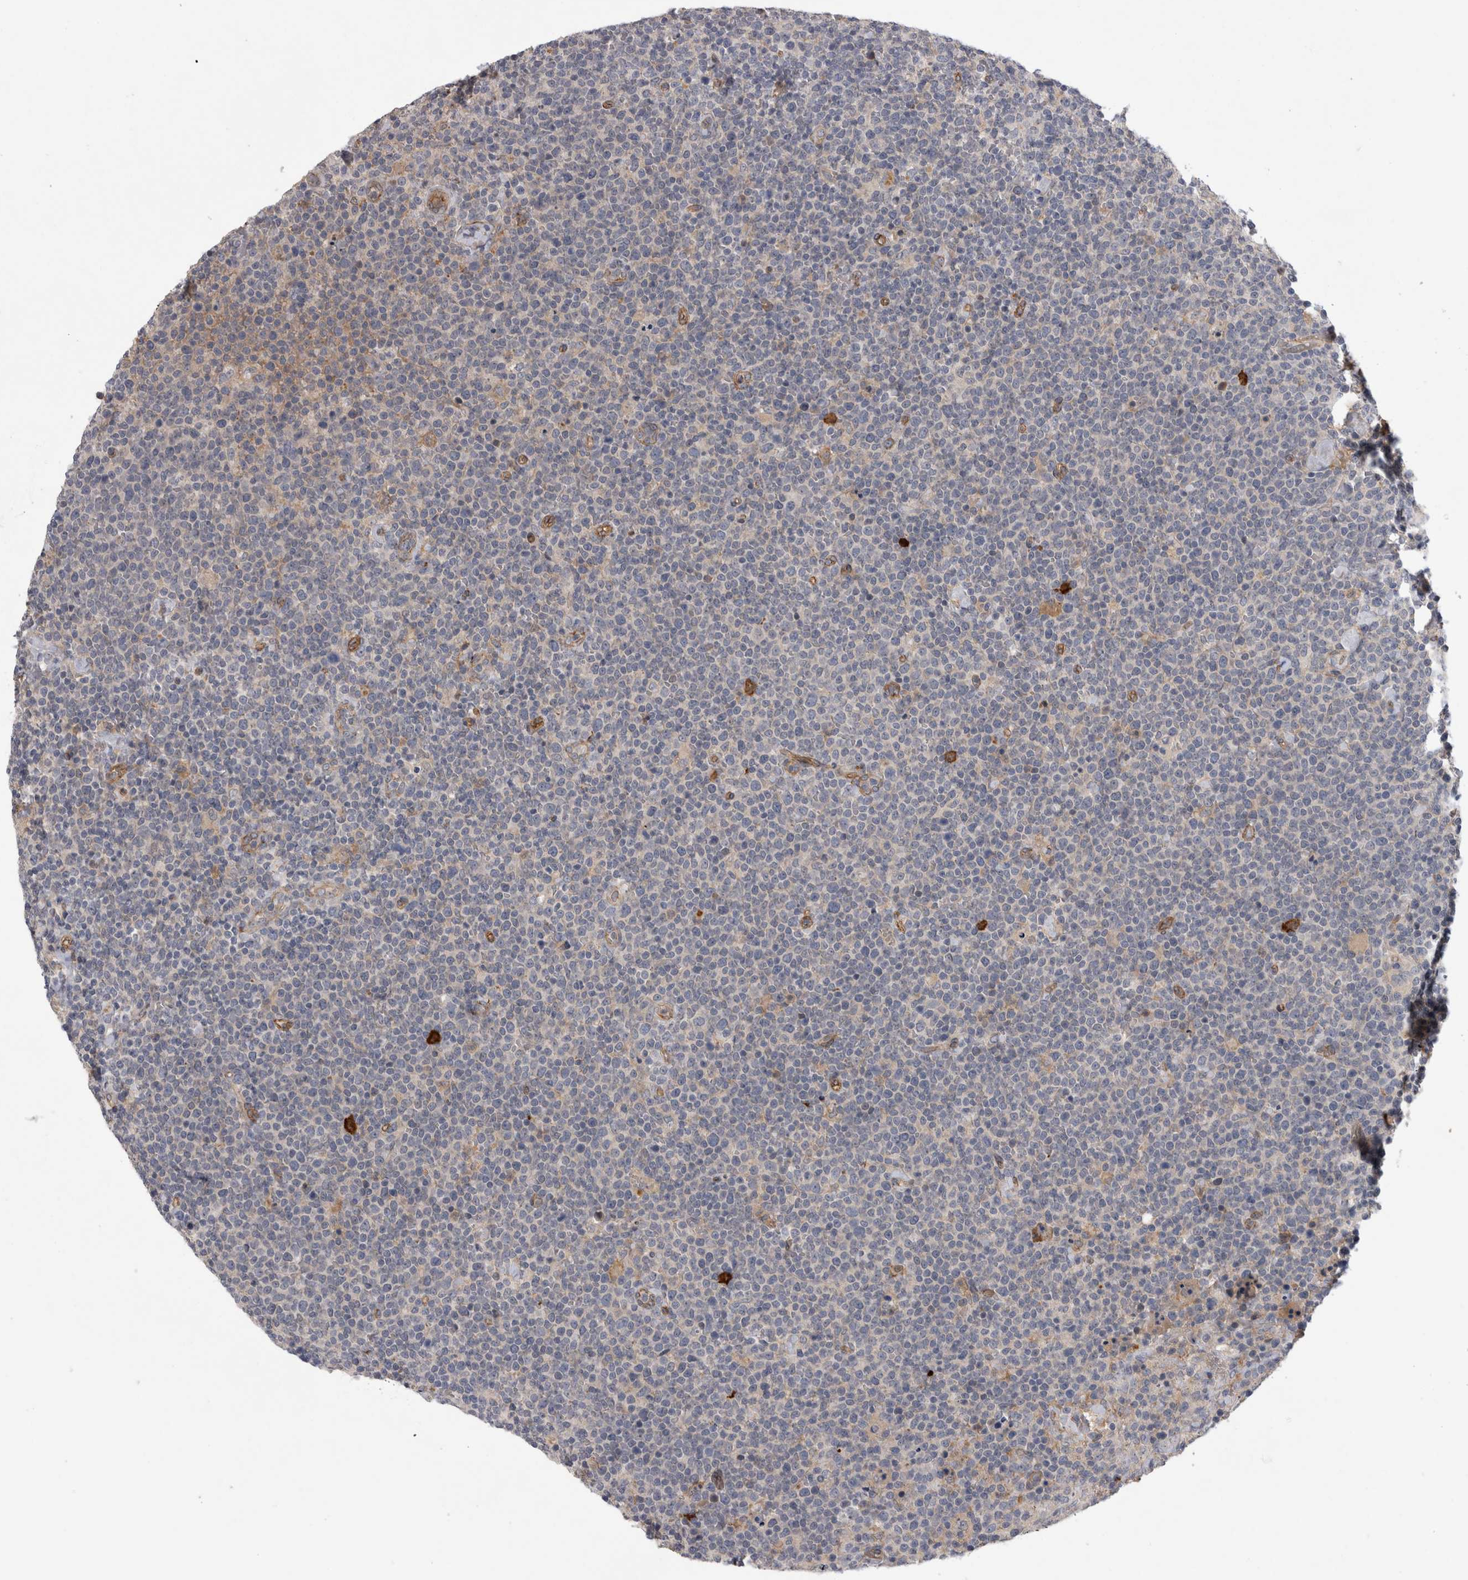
{"staining": {"intensity": "negative", "quantity": "none", "location": "none"}, "tissue": "lymphoma", "cell_type": "Tumor cells", "image_type": "cancer", "snomed": [{"axis": "morphology", "description": "Malignant lymphoma, non-Hodgkin's type, High grade"}, {"axis": "topography", "description": "Lymph node"}], "caption": "This is a photomicrograph of IHC staining of malignant lymphoma, non-Hodgkin's type (high-grade), which shows no positivity in tumor cells.", "gene": "ANKFY1", "patient": {"sex": "male", "age": 61}}